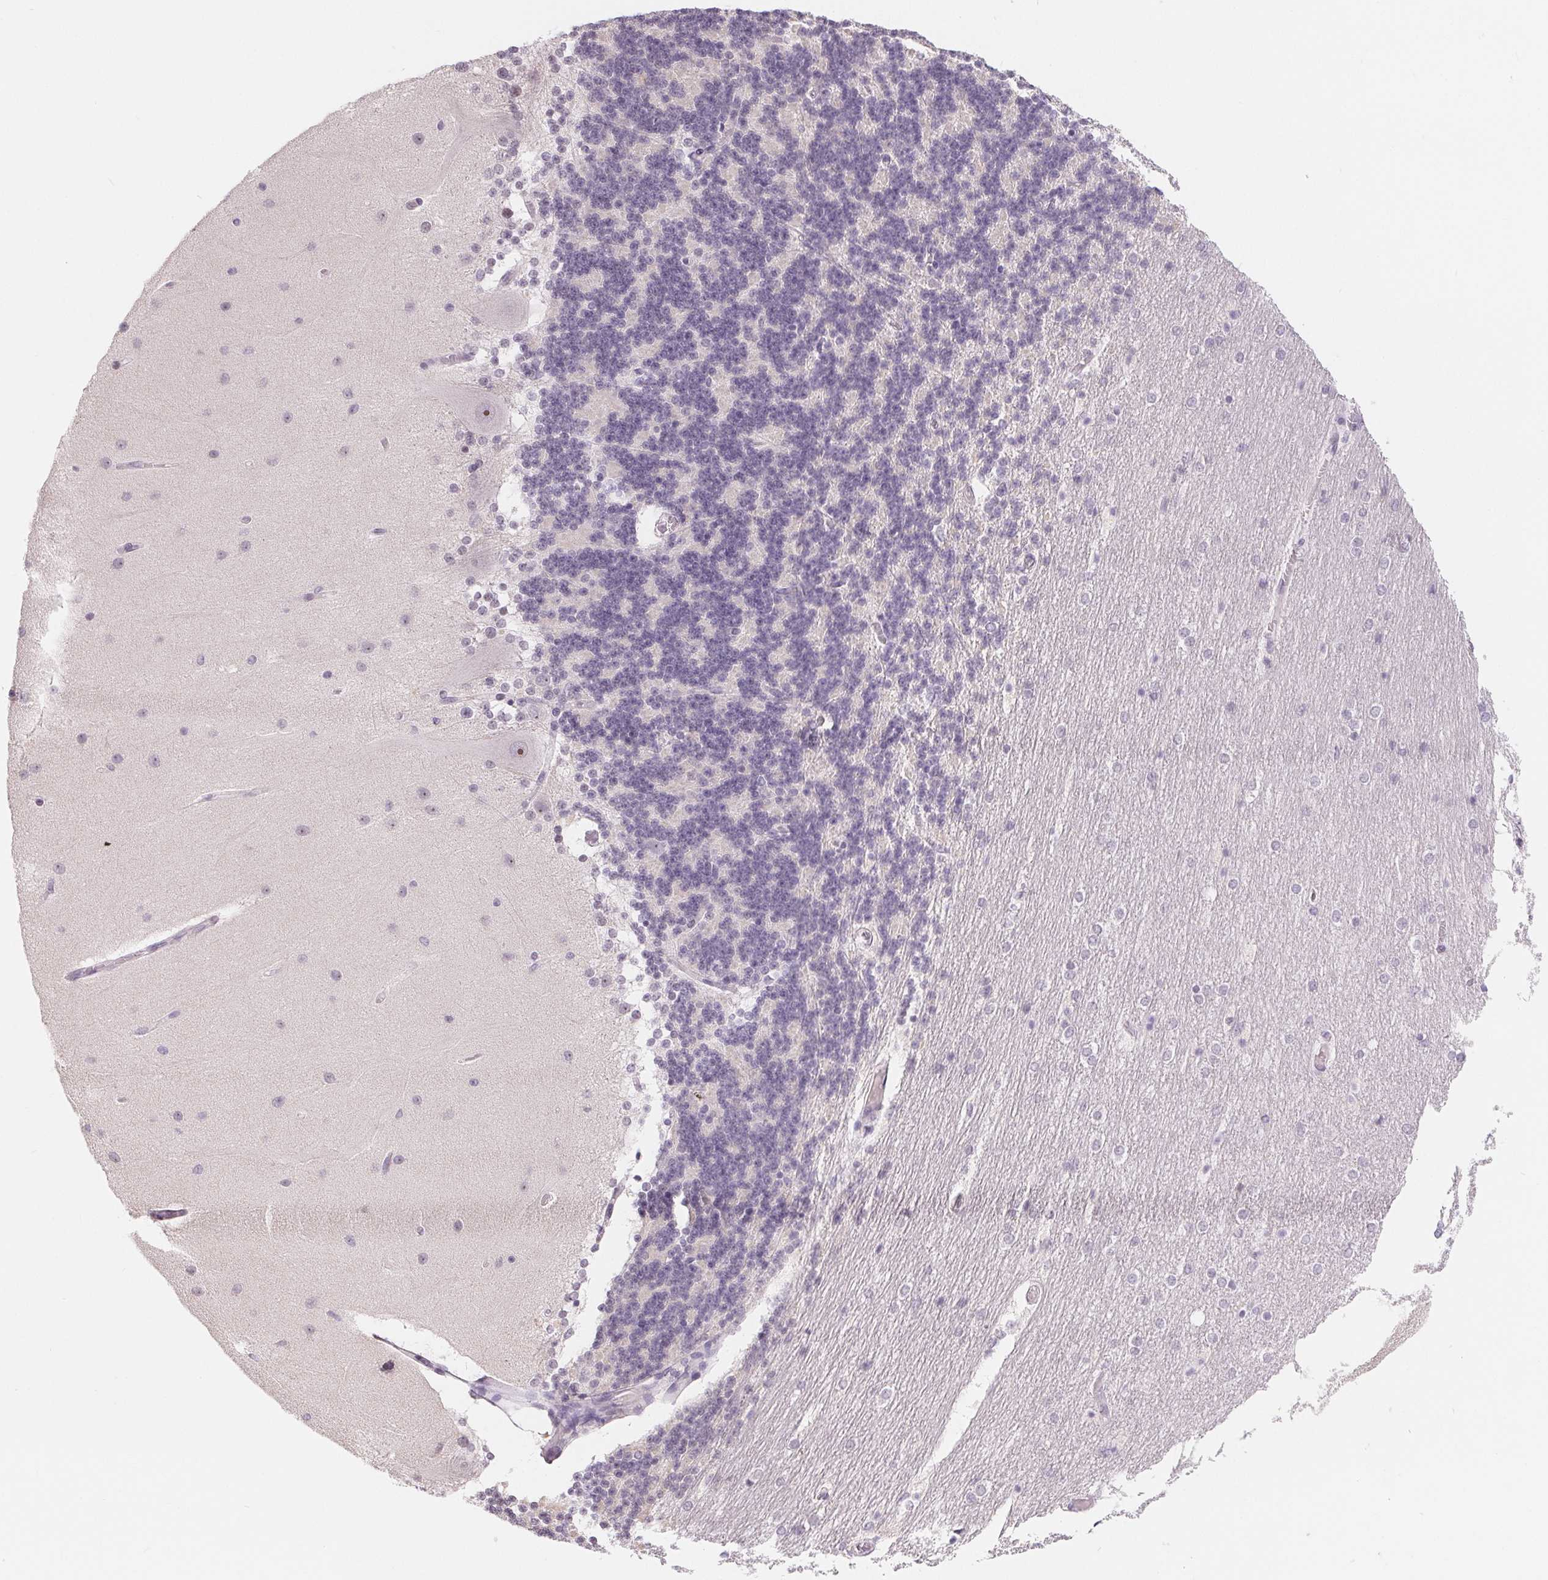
{"staining": {"intensity": "negative", "quantity": "none", "location": "none"}, "tissue": "cerebellum", "cell_type": "Cells in granular layer", "image_type": "normal", "snomed": [{"axis": "morphology", "description": "Normal tissue, NOS"}, {"axis": "topography", "description": "Cerebellum"}], "caption": "Benign cerebellum was stained to show a protein in brown. There is no significant positivity in cells in granular layer. (Immunohistochemistry, brightfield microscopy, high magnification).", "gene": "LCA5L", "patient": {"sex": "female", "age": 54}}